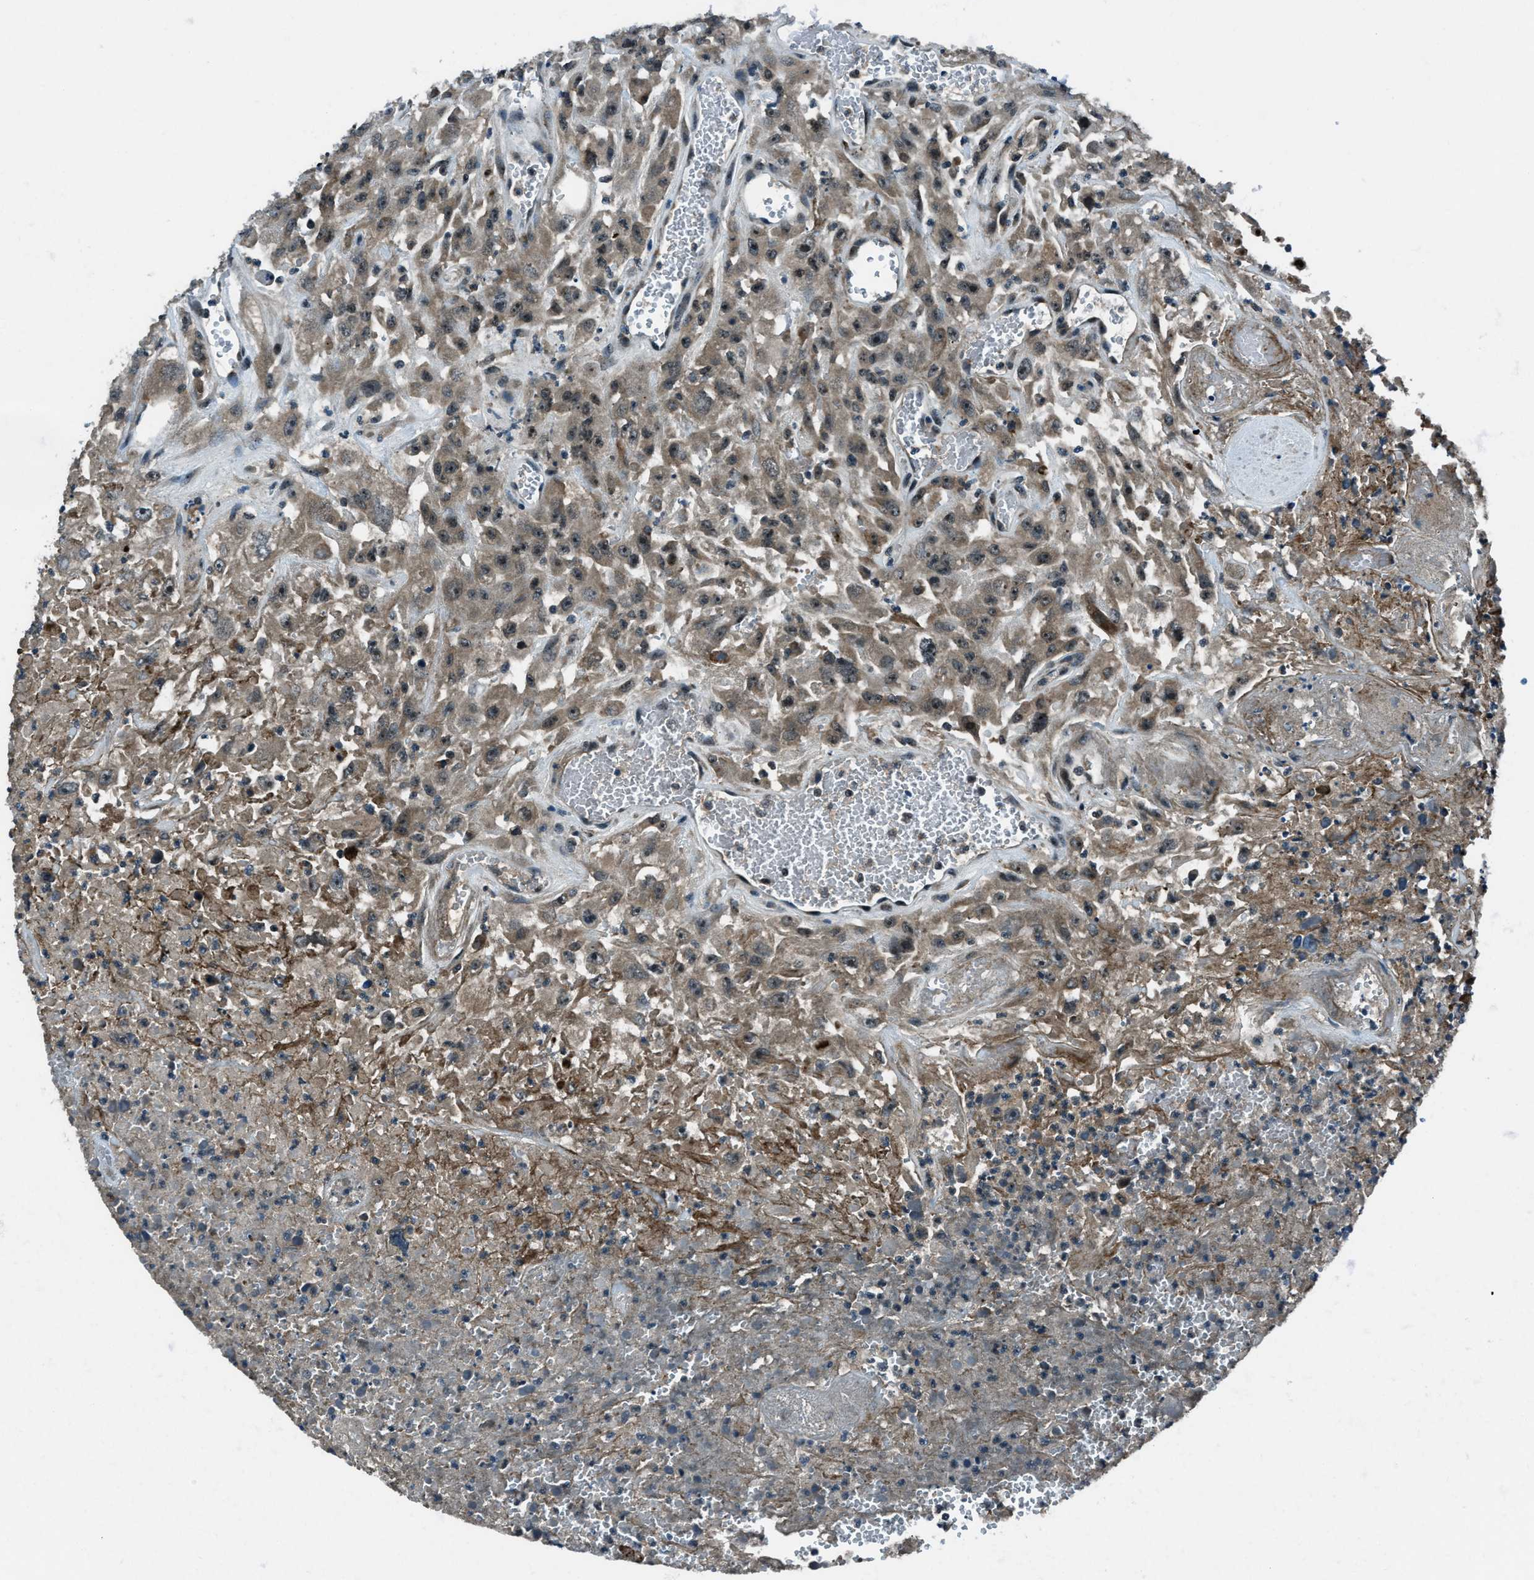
{"staining": {"intensity": "moderate", "quantity": "25%-75%", "location": "cytoplasmic/membranous,nuclear"}, "tissue": "urothelial cancer", "cell_type": "Tumor cells", "image_type": "cancer", "snomed": [{"axis": "morphology", "description": "Urothelial carcinoma, High grade"}, {"axis": "topography", "description": "Urinary bladder"}], "caption": "A medium amount of moderate cytoplasmic/membranous and nuclear staining is identified in approximately 25%-75% of tumor cells in urothelial cancer tissue.", "gene": "ACTL9", "patient": {"sex": "male", "age": 46}}